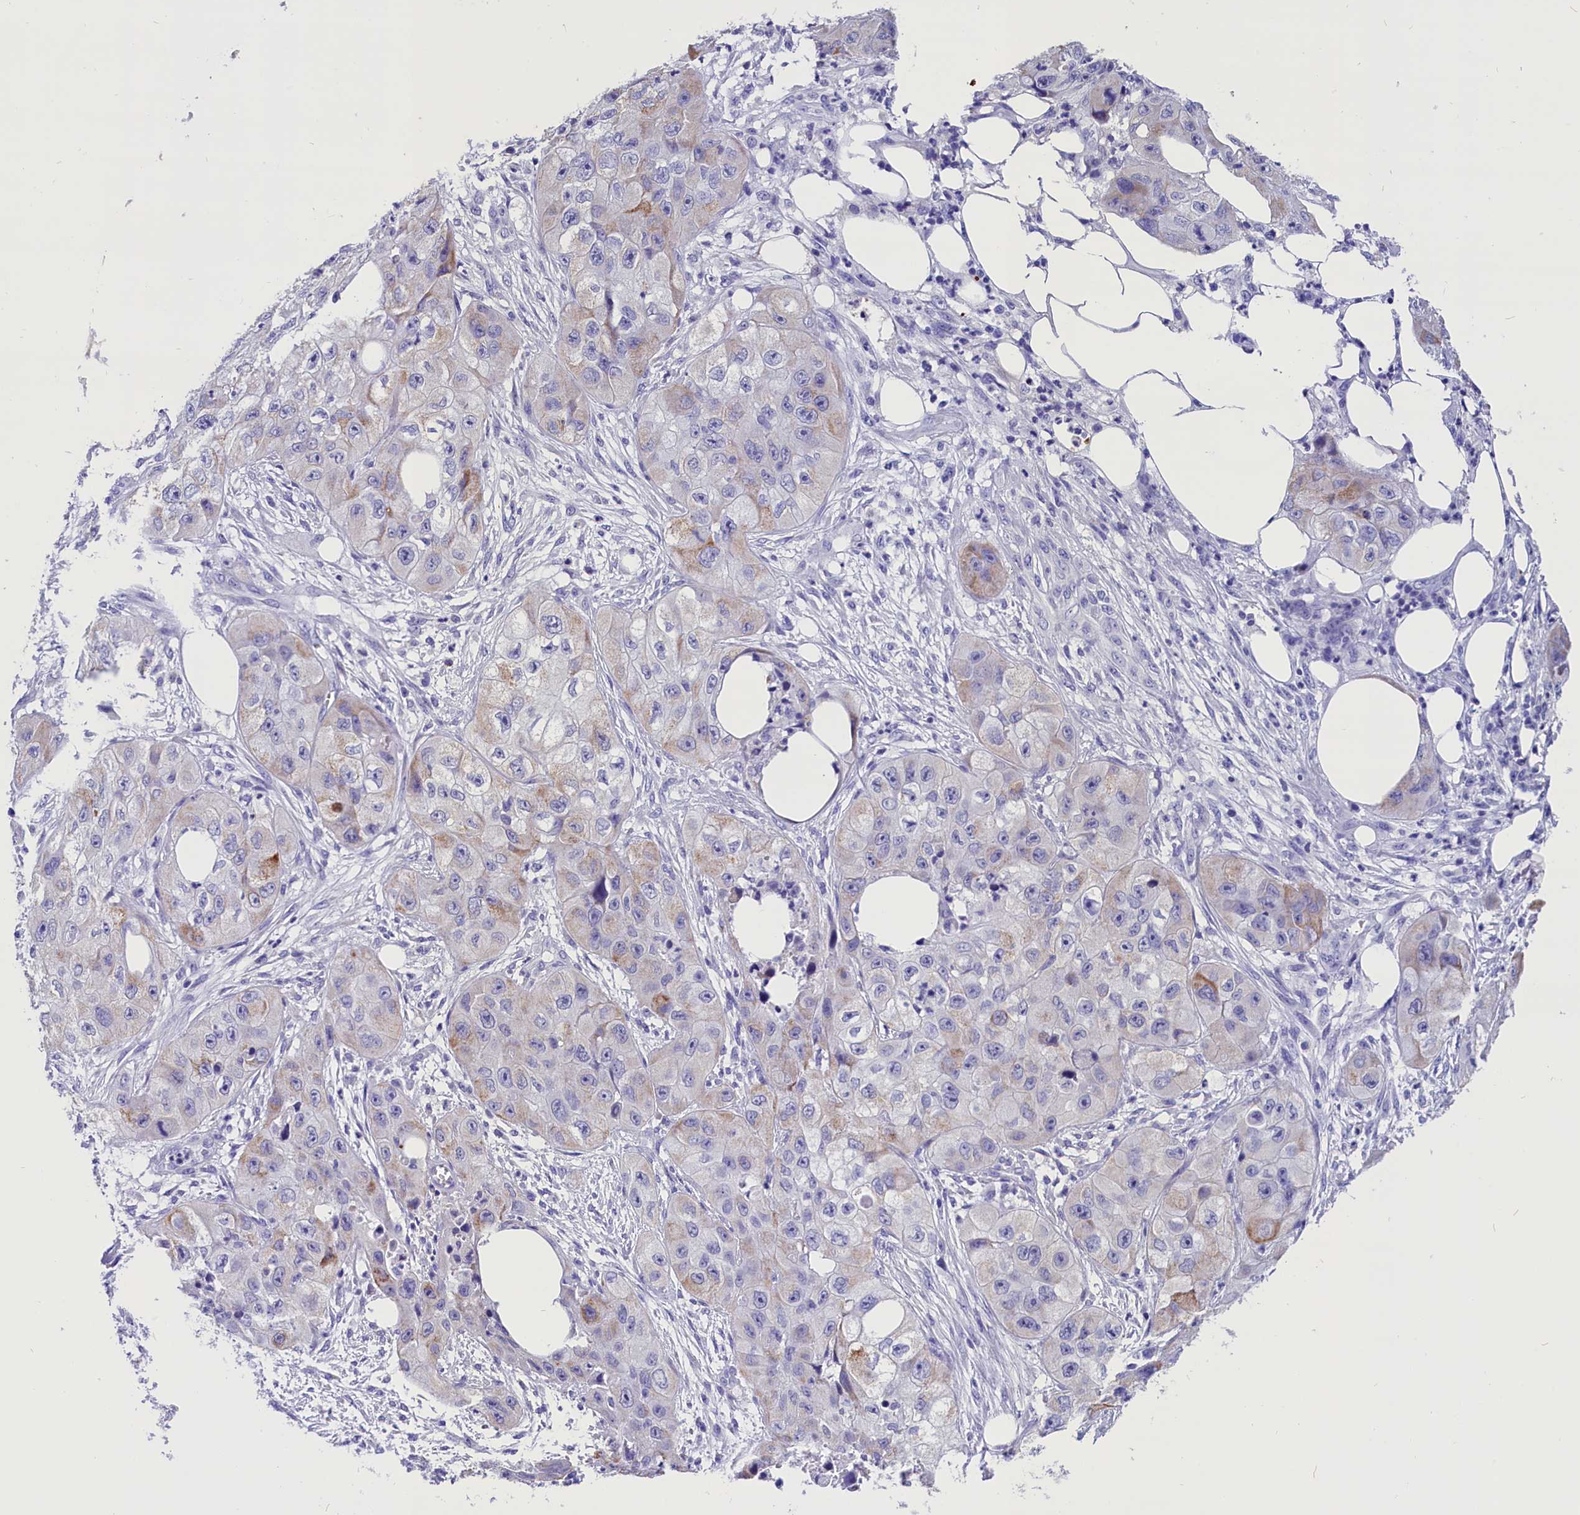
{"staining": {"intensity": "weak", "quantity": "<25%", "location": "cytoplasmic/membranous"}, "tissue": "skin cancer", "cell_type": "Tumor cells", "image_type": "cancer", "snomed": [{"axis": "morphology", "description": "Squamous cell carcinoma, NOS"}, {"axis": "topography", "description": "Skin"}, {"axis": "topography", "description": "Subcutis"}], "caption": "Image shows no significant protein staining in tumor cells of squamous cell carcinoma (skin).", "gene": "ABAT", "patient": {"sex": "male", "age": 73}}